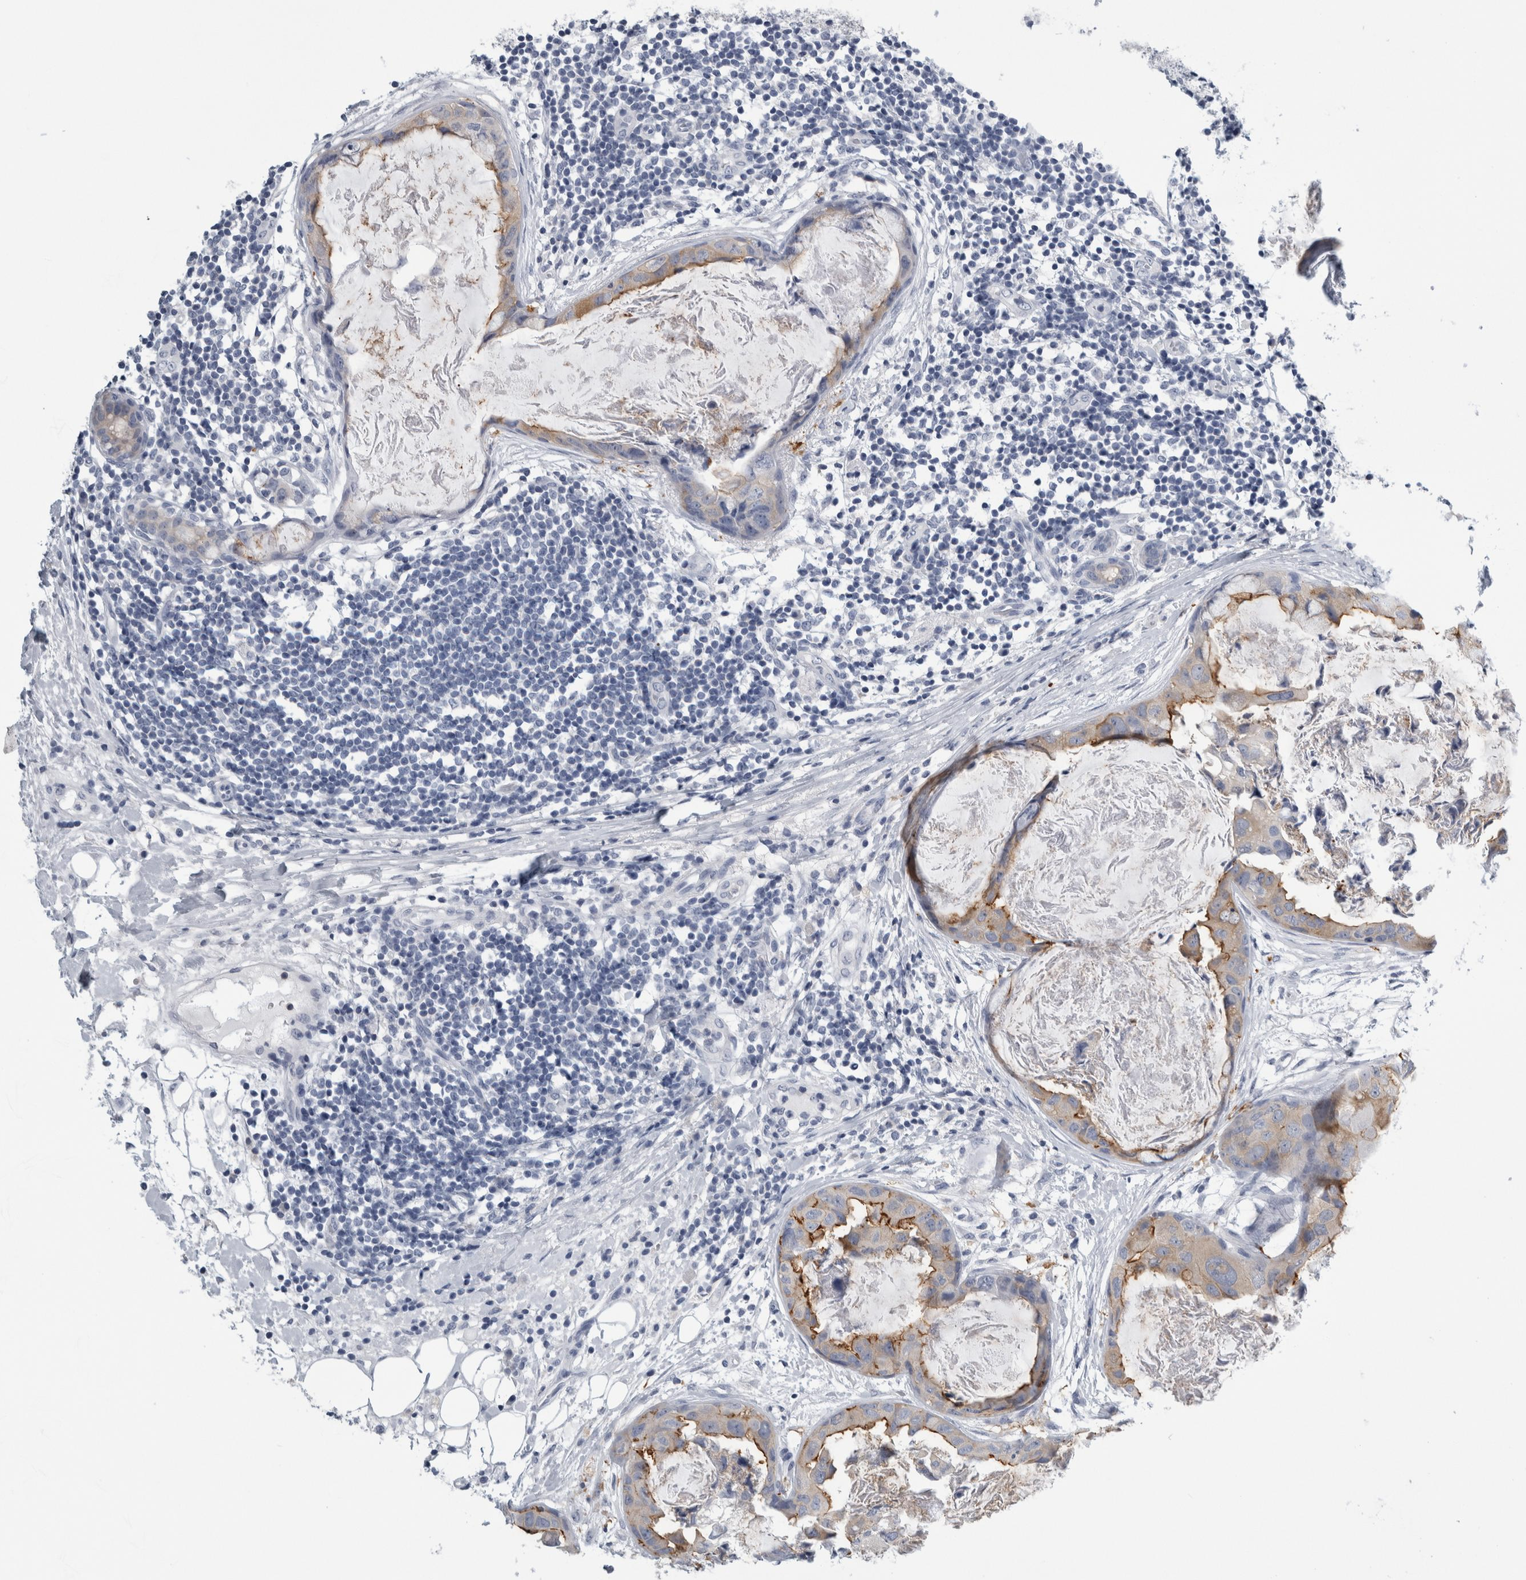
{"staining": {"intensity": "moderate", "quantity": "<25%", "location": "cytoplasmic/membranous"}, "tissue": "breast cancer", "cell_type": "Tumor cells", "image_type": "cancer", "snomed": [{"axis": "morphology", "description": "Duct carcinoma"}, {"axis": "topography", "description": "Breast"}], "caption": "Immunohistochemistry (IHC) of human invasive ductal carcinoma (breast) displays low levels of moderate cytoplasmic/membranous positivity in approximately <25% of tumor cells. (Stains: DAB in brown, nuclei in blue, Microscopy: brightfield microscopy at high magnification).", "gene": "ANKFY1", "patient": {"sex": "female", "age": 40}}